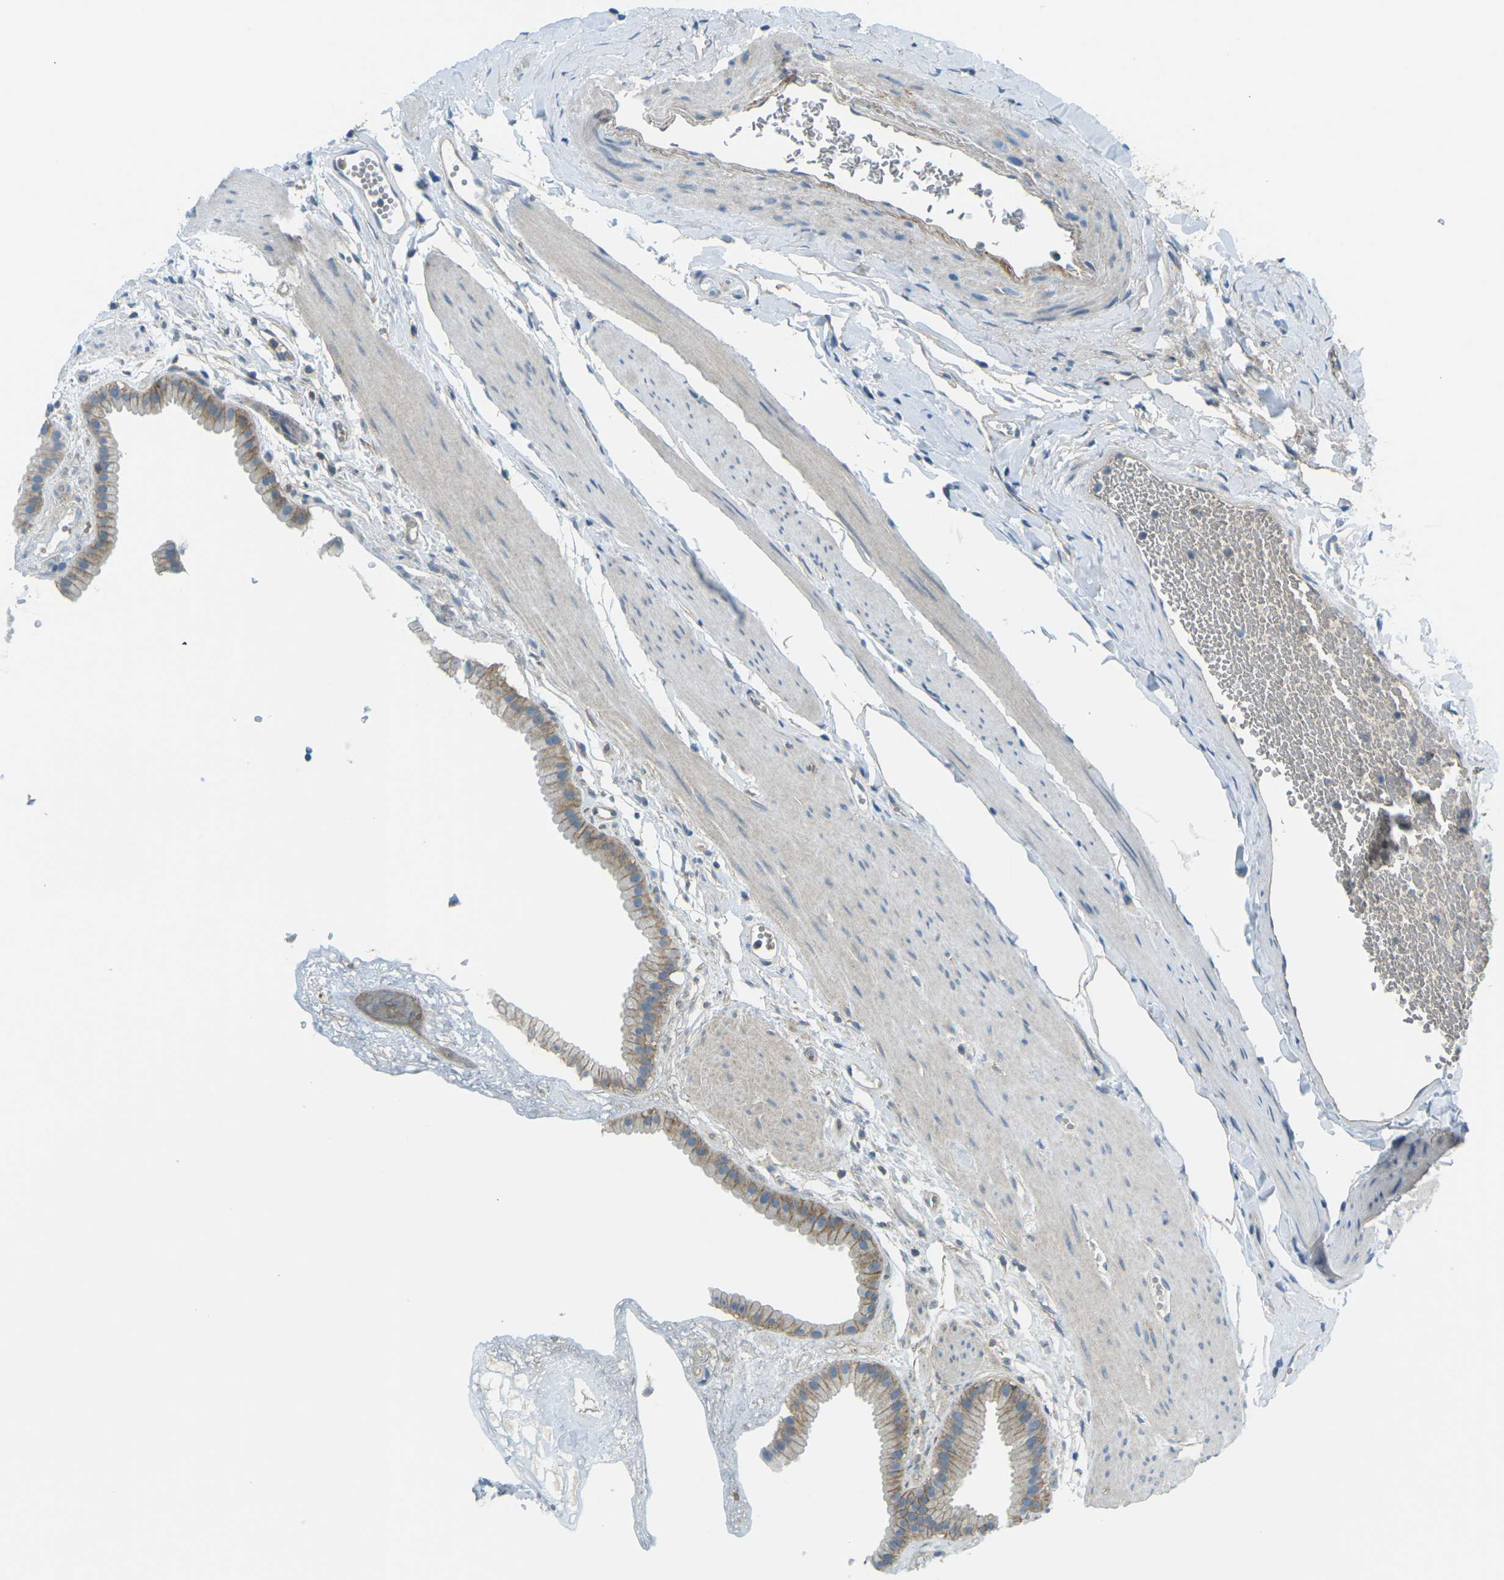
{"staining": {"intensity": "moderate", "quantity": "25%-75%", "location": "cytoplasmic/membranous"}, "tissue": "gallbladder", "cell_type": "Glandular cells", "image_type": "normal", "snomed": [{"axis": "morphology", "description": "Normal tissue, NOS"}, {"axis": "topography", "description": "Gallbladder"}], "caption": "The image displays immunohistochemical staining of unremarkable gallbladder. There is moderate cytoplasmic/membranous expression is identified in about 25%-75% of glandular cells.", "gene": "CD47", "patient": {"sex": "female", "age": 64}}